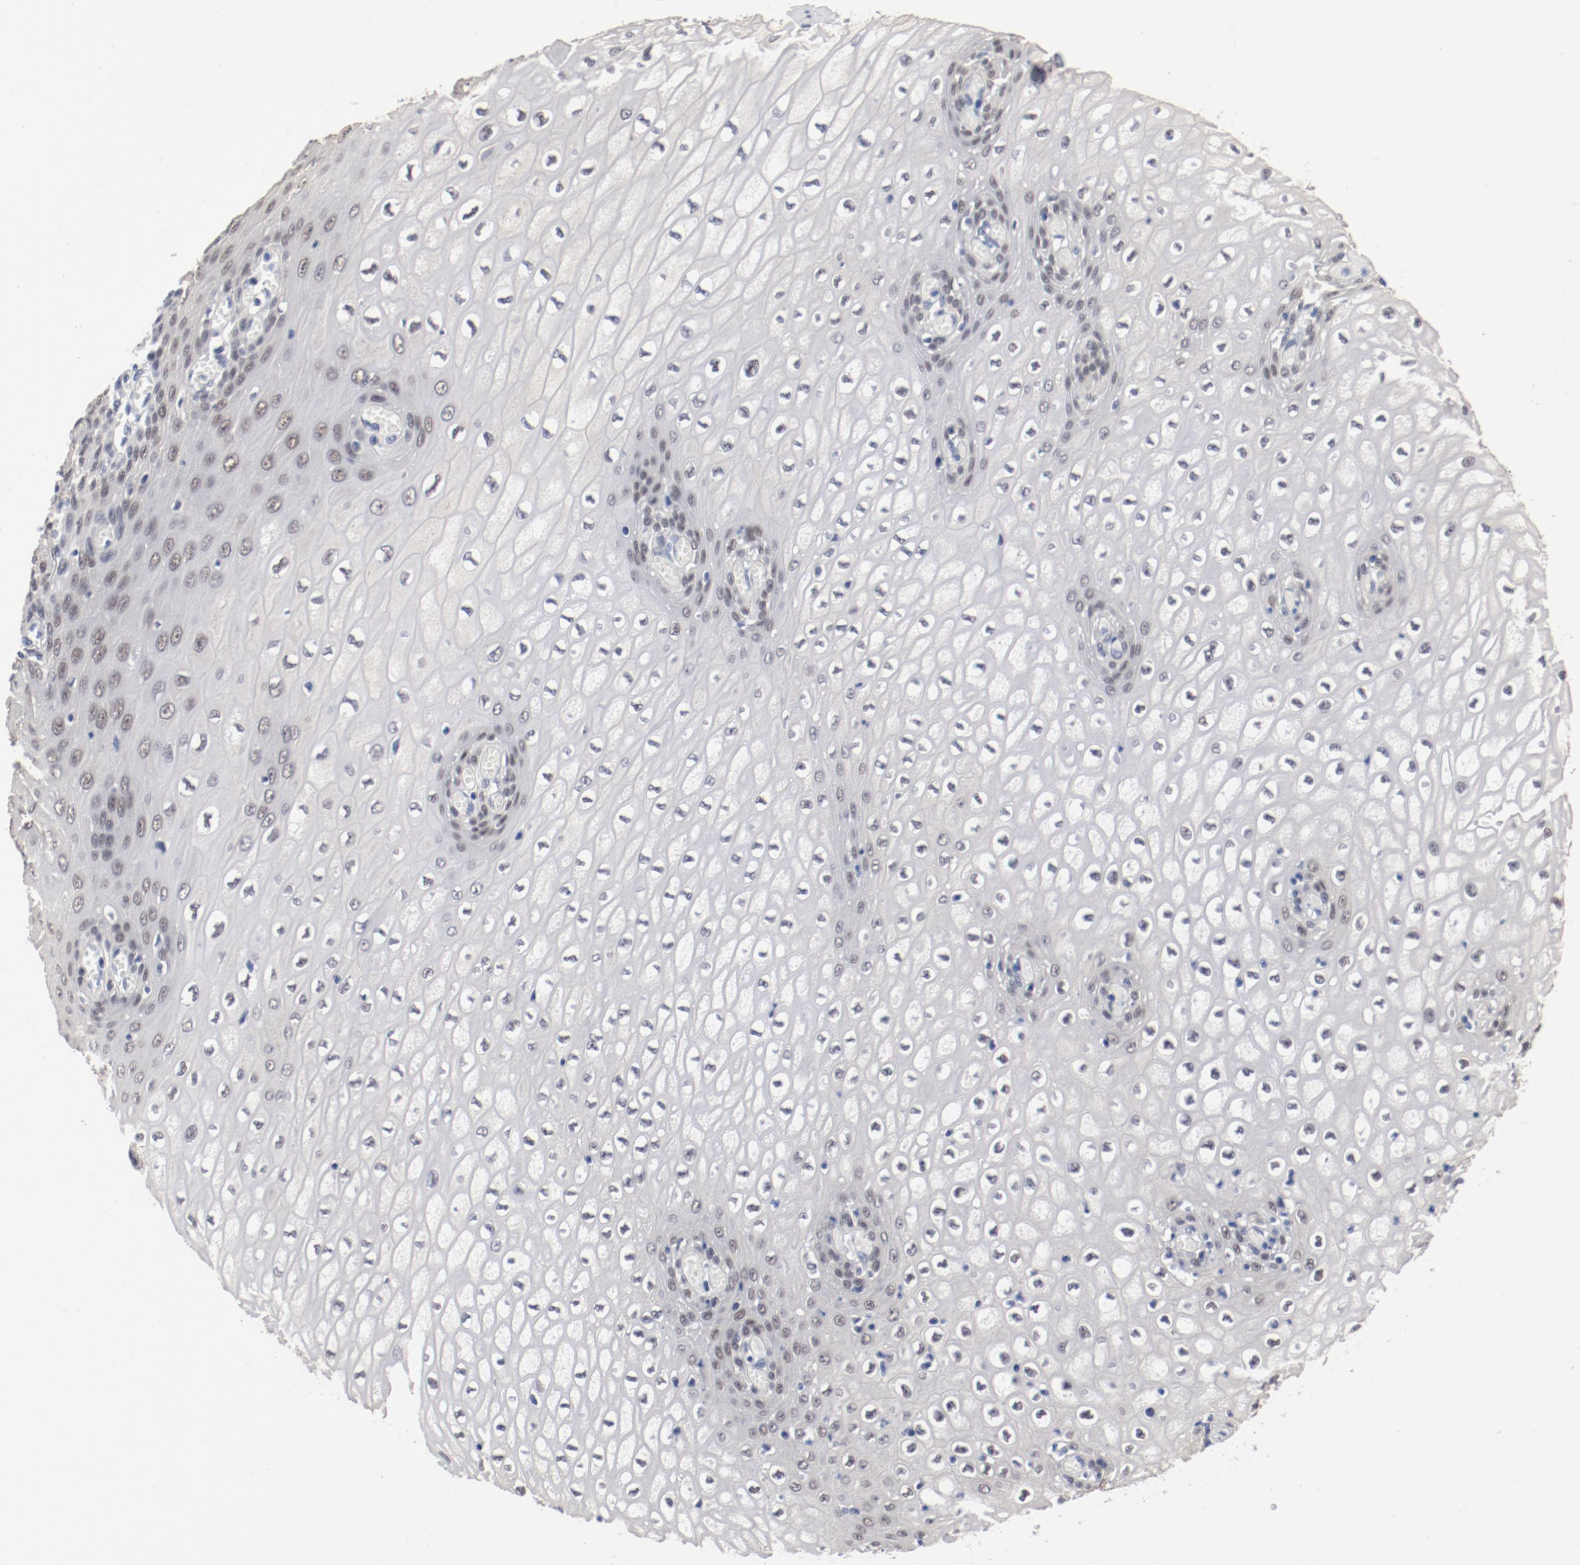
{"staining": {"intensity": "negative", "quantity": "none", "location": "none"}, "tissue": "esophagus", "cell_type": "Squamous epithelial cells", "image_type": "normal", "snomed": [{"axis": "morphology", "description": "Normal tissue, NOS"}, {"axis": "topography", "description": "Esophagus"}], "caption": "Squamous epithelial cells show no significant expression in benign esophagus. The staining was performed using DAB to visualize the protein expression in brown, while the nuclei were stained in blue with hematoxylin (Magnification: 20x).", "gene": "ANKLE2", "patient": {"sex": "male", "age": 65}}